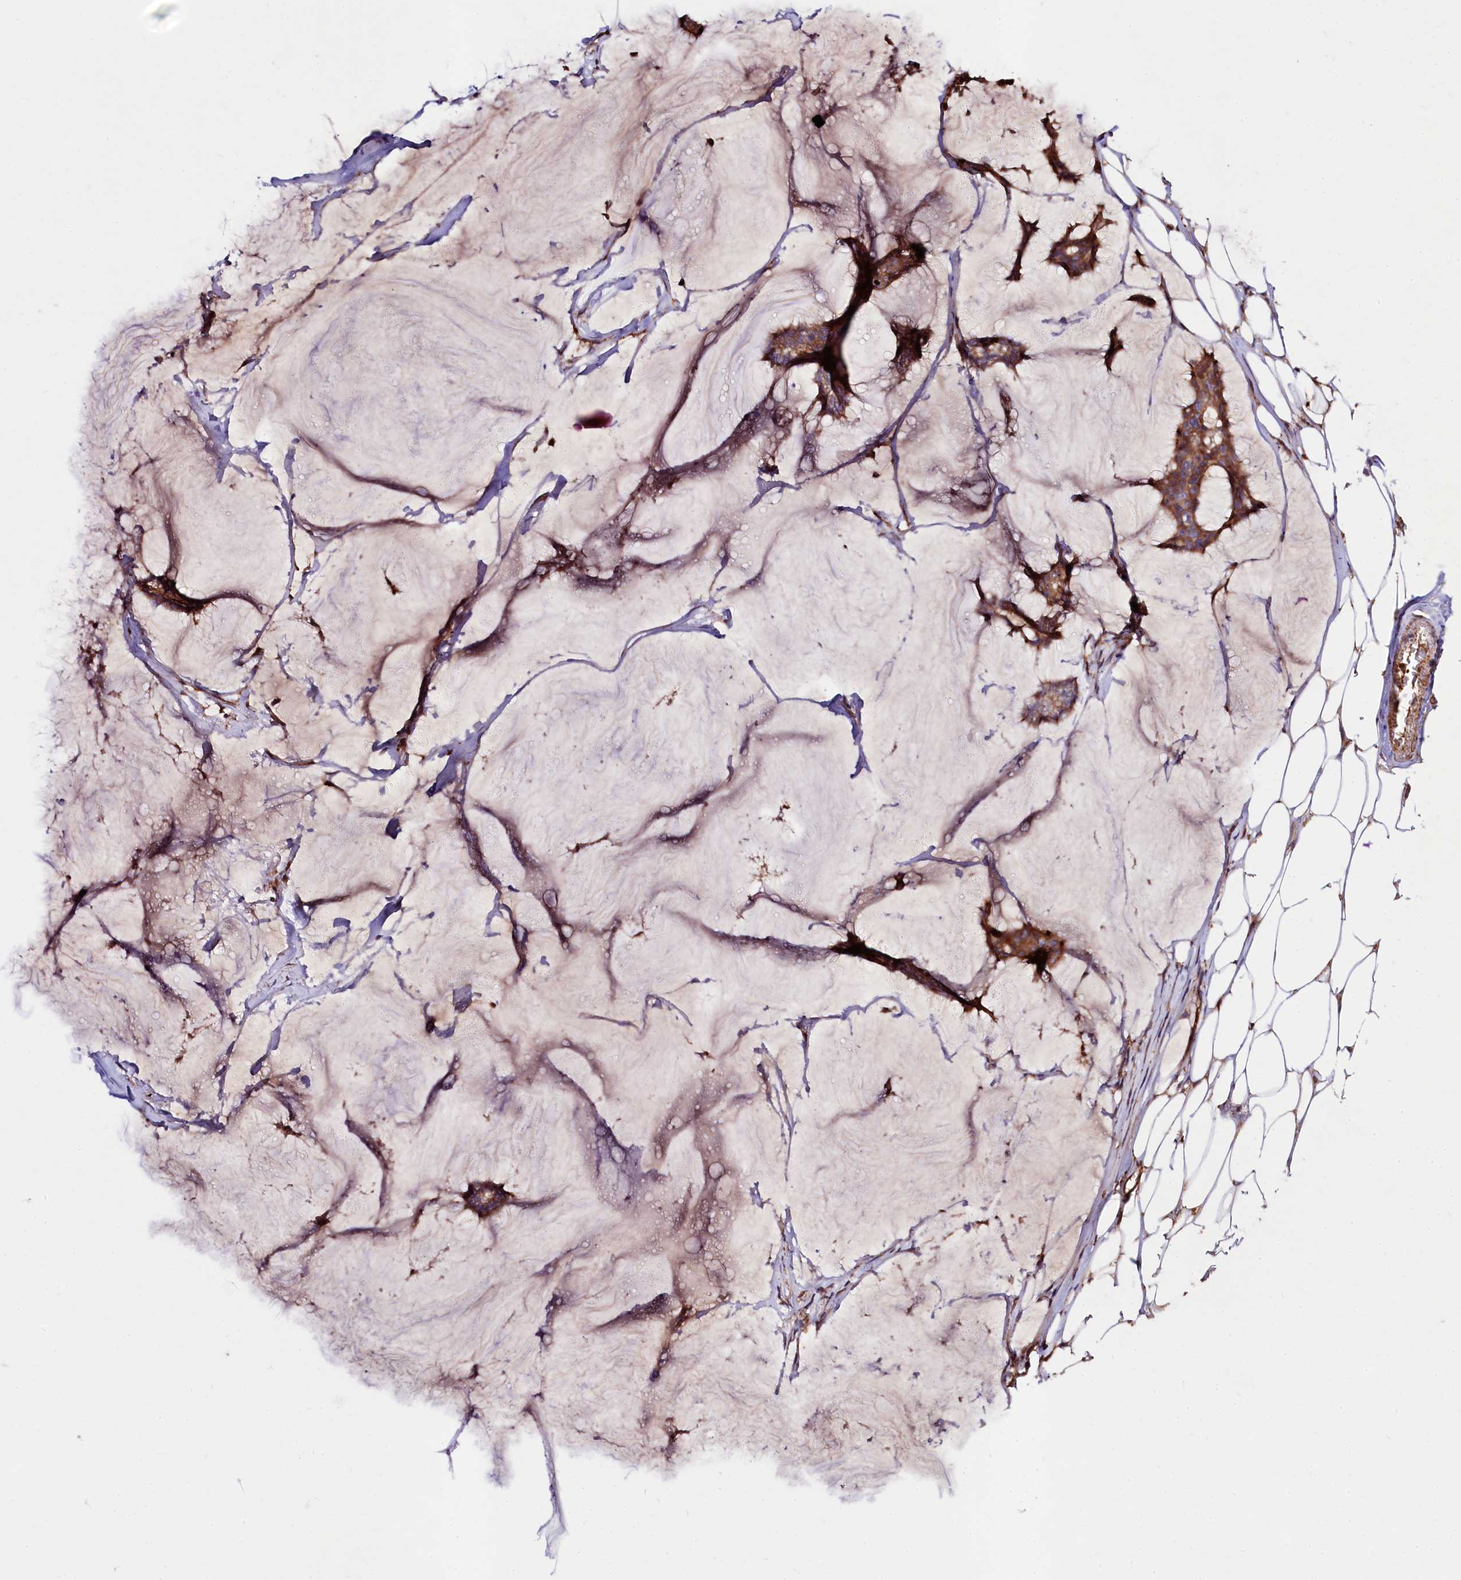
{"staining": {"intensity": "strong", "quantity": ">75%", "location": "cytoplasmic/membranous"}, "tissue": "breast cancer", "cell_type": "Tumor cells", "image_type": "cancer", "snomed": [{"axis": "morphology", "description": "Duct carcinoma"}, {"axis": "topography", "description": "Breast"}], "caption": "Protein staining of breast cancer (infiltrating ductal carcinoma) tissue shows strong cytoplasmic/membranous expression in approximately >75% of tumor cells. The protein of interest is shown in brown color, while the nuclei are stained blue.", "gene": "KLHDC4", "patient": {"sex": "female", "age": 93}}